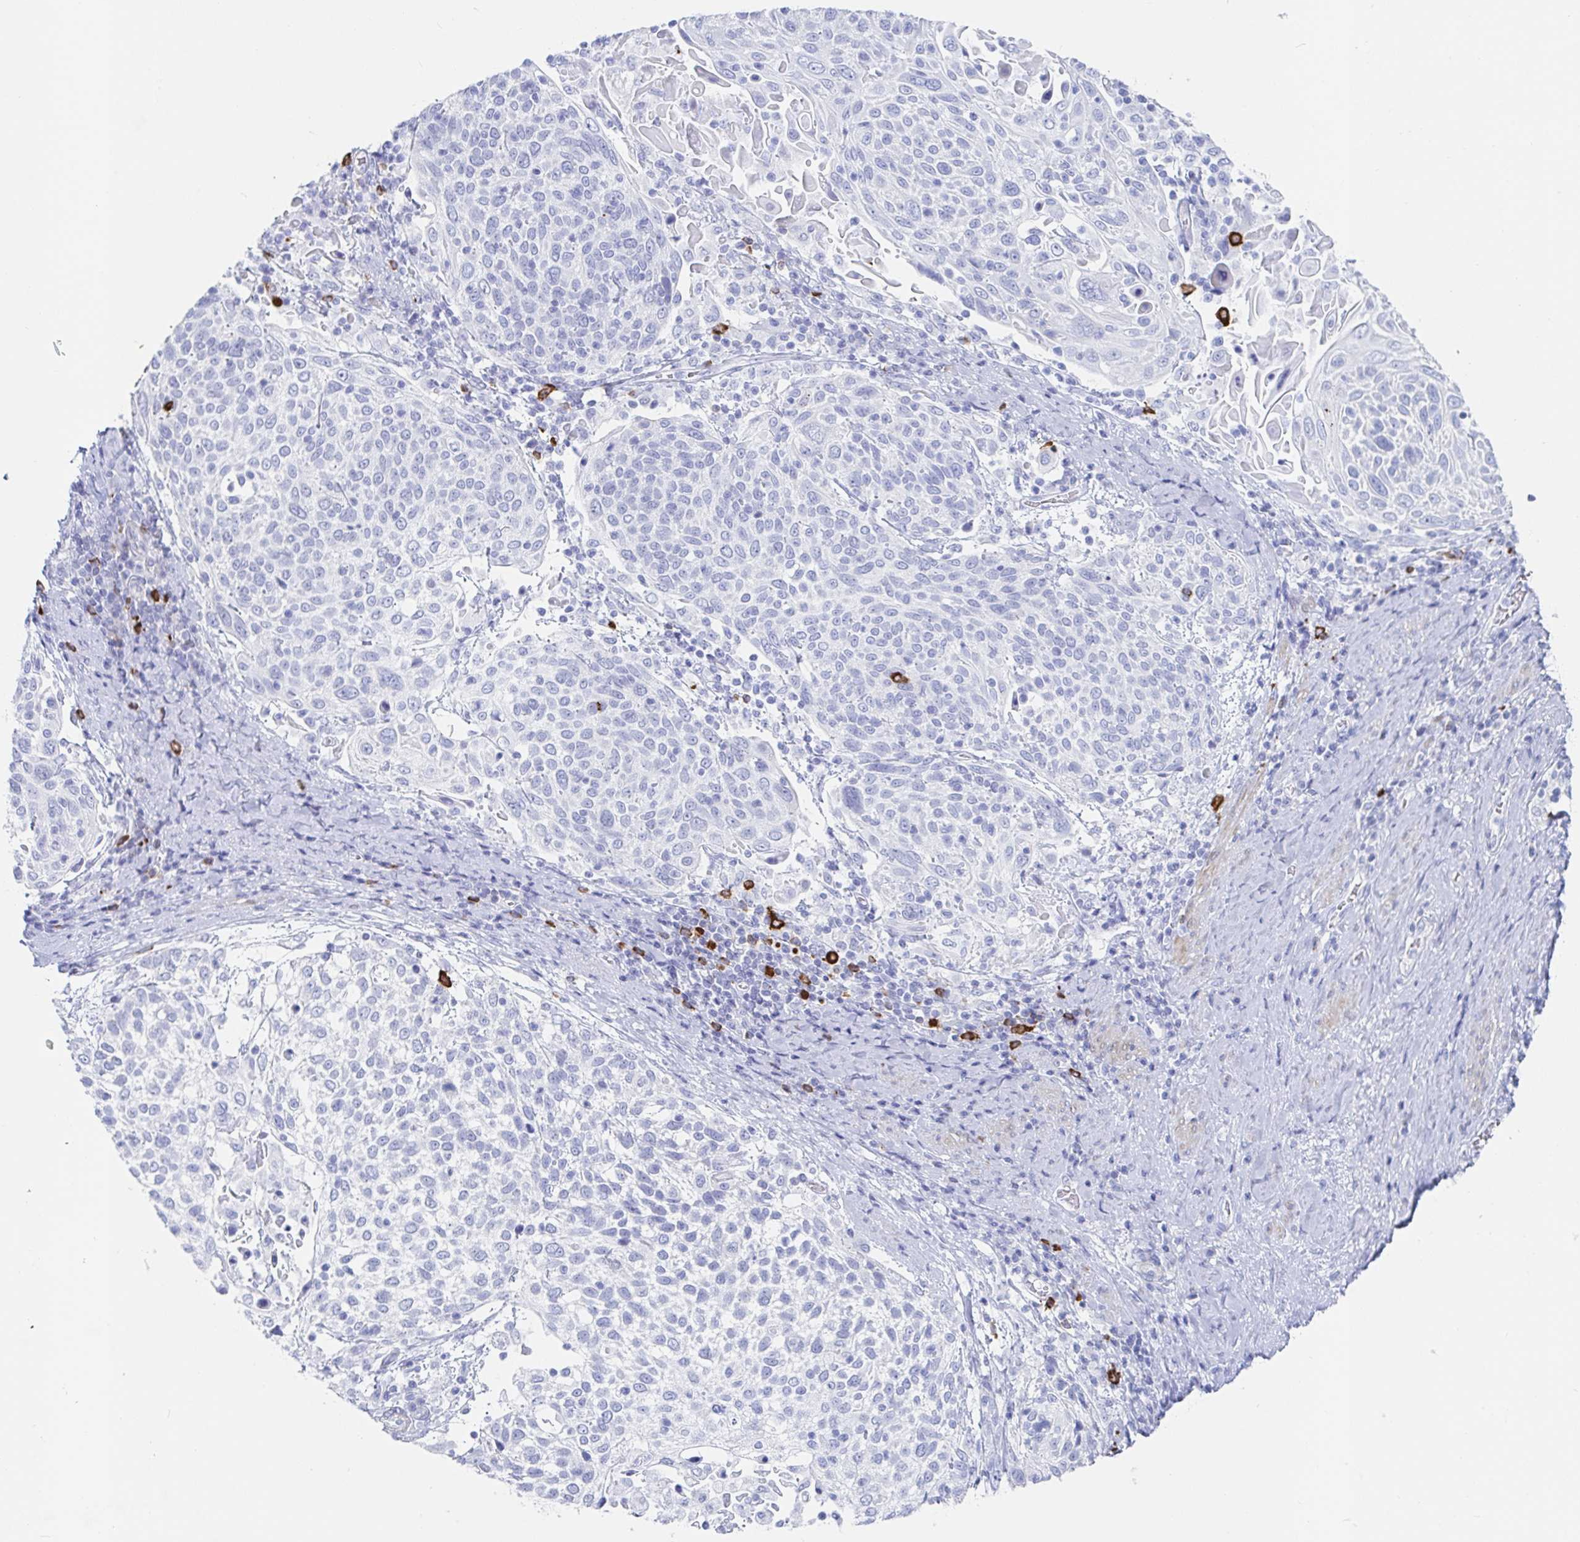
{"staining": {"intensity": "negative", "quantity": "none", "location": "none"}, "tissue": "cervical cancer", "cell_type": "Tumor cells", "image_type": "cancer", "snomed": [{"axis": "morphology", "description": "Squamous cell carcinoma, NOS"}, {"axis": "topography", "description": "Cervix"}], "caption": "A micrograph of cervical cancer (squamous cell carcinoma) stained for a protein shows no brown staining in tumor cells.", "gene": "PACSIN1", "patient": {"sex": "female", "age": 61}}